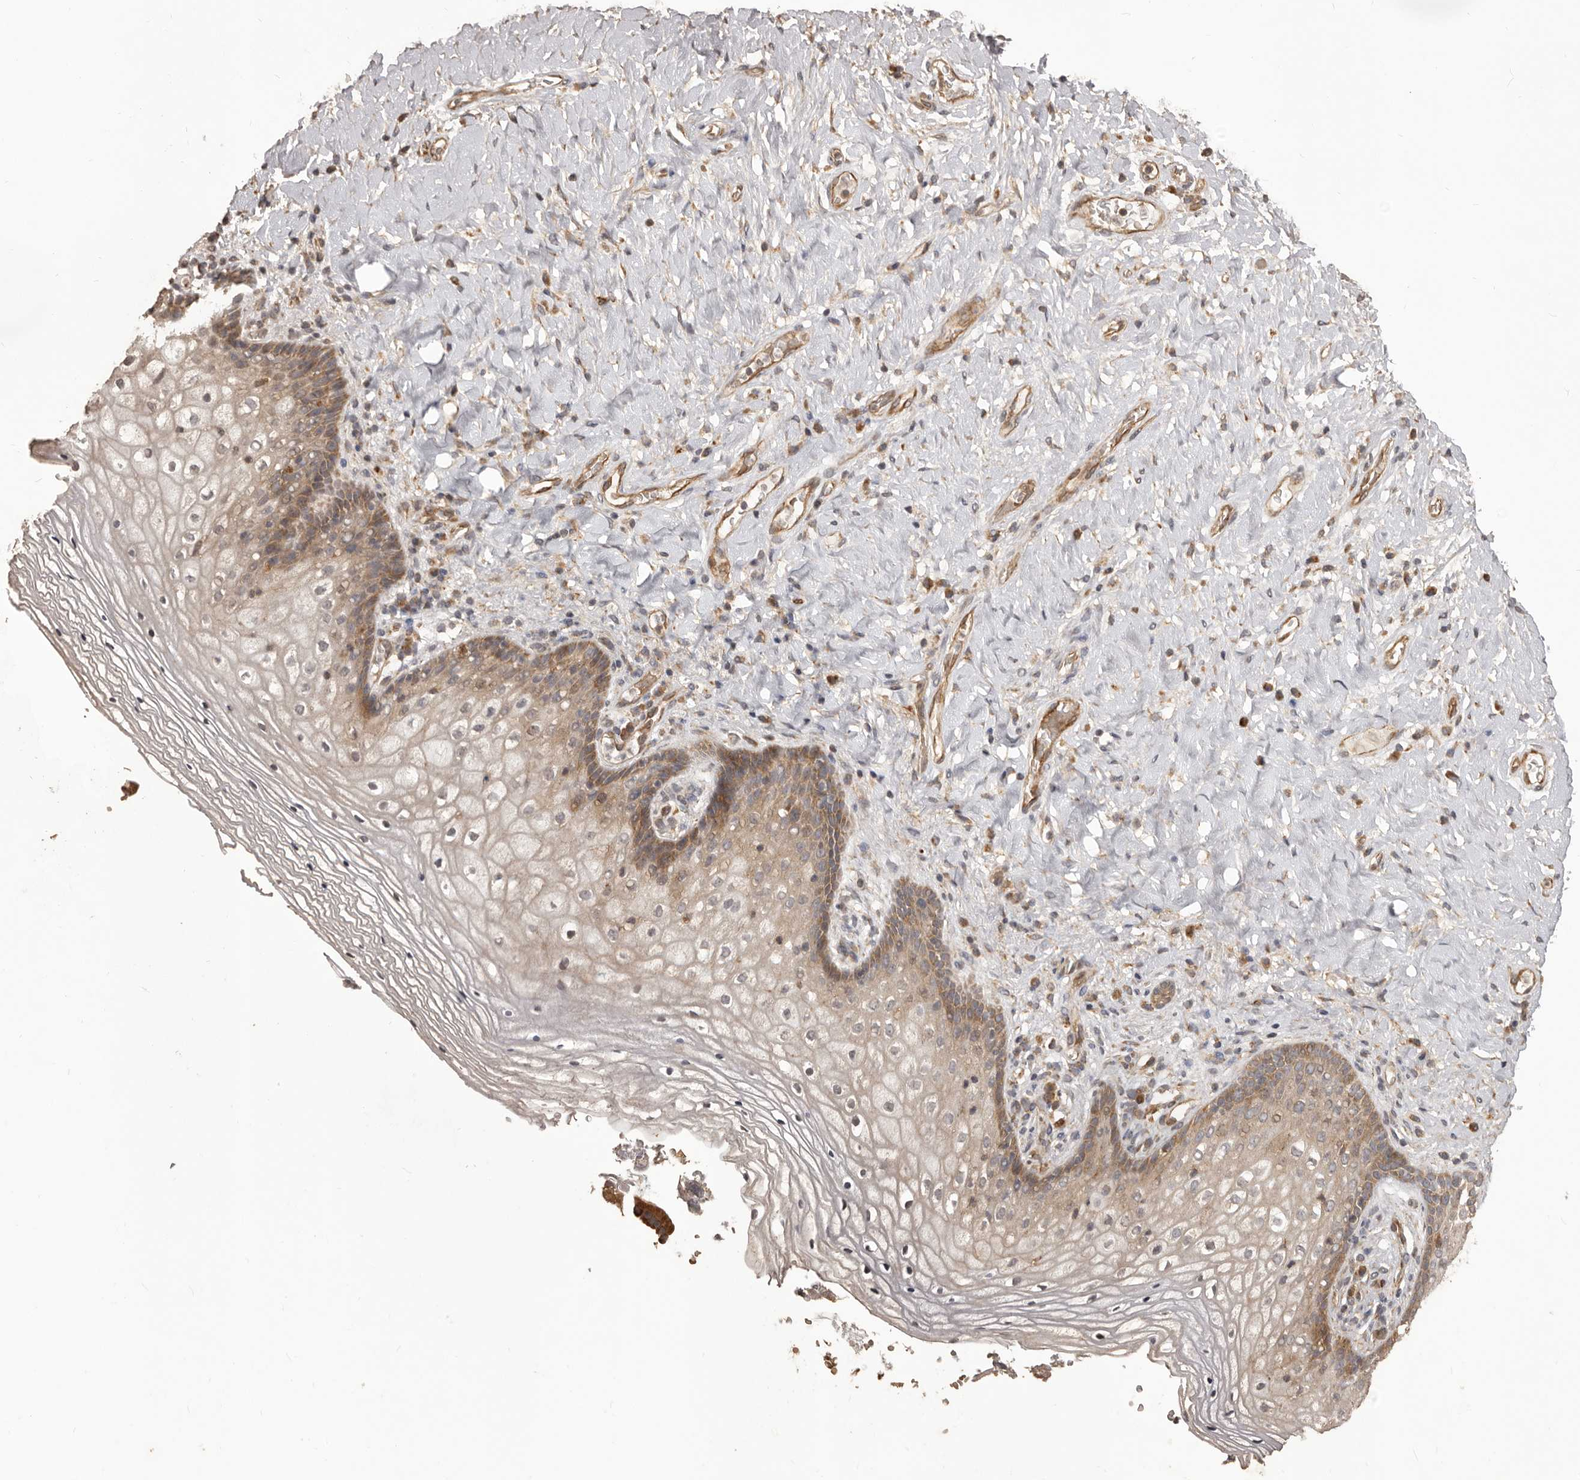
{"staining": {"intensity": "moderate", "quantity": "25%-75%", "location": "cytoplasmic/membranous"}, "tissue": "vagina", "cell_type": "Squamous epithelial cells", "image_type": "normal", "snomed": [{"axis": "morphology", "description": "Normal tissue, NOS"}, {"axis": "topography", "description": "Vagina"}], "caption": "Protein analysis of benign vagina exhibits moderate cytoplasmic/membranous positivity in about 25%-75% of squamous epithelial cells. Using DAB (brown) and hematoxylin (blue) stains, captured at high magnification using brightfield microscopy.", "gene": "QRSL1", "patient": {"sex": "female", "age": 60}}